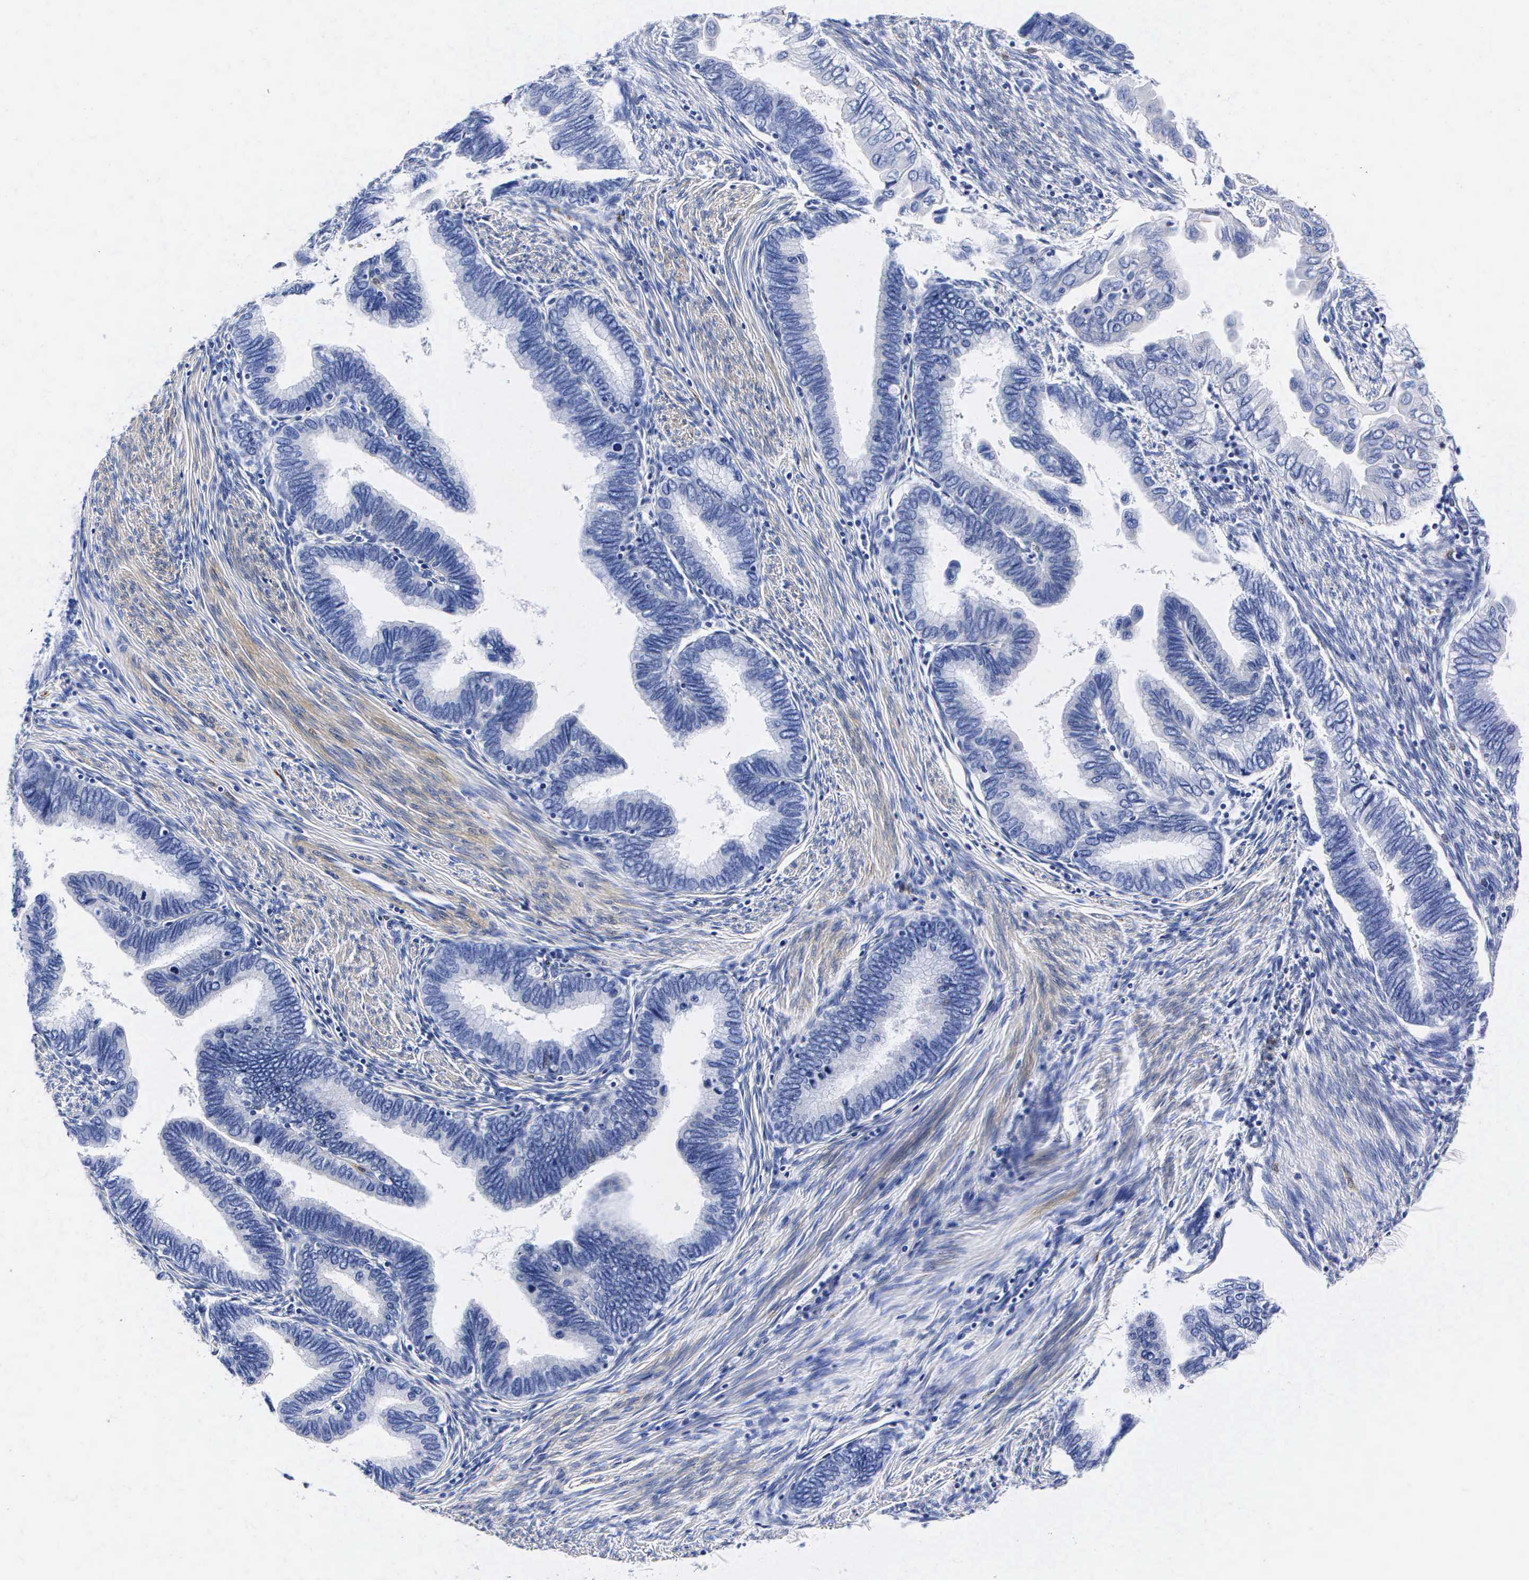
{"staining": {"intensity": "negative", "quantity": "none", "location": "none"}, "tissue": "cervical cancer", "cell_type": "Tumor cells", "image_type": "cancer", "snomed": [{"axis": "morphology", "description": "Adenocarcinoma, NOS"}, {"axis": "topography", "description": "Cervix"}], "caption": "This image is of cervical cancer stained with immunohistochemistry to label a protein in brown with the nuclei are counter-stained blue. There is no staining in tumor cells.", "gene": "ENO2", "patient": {"sex": "female", "age": 49}}